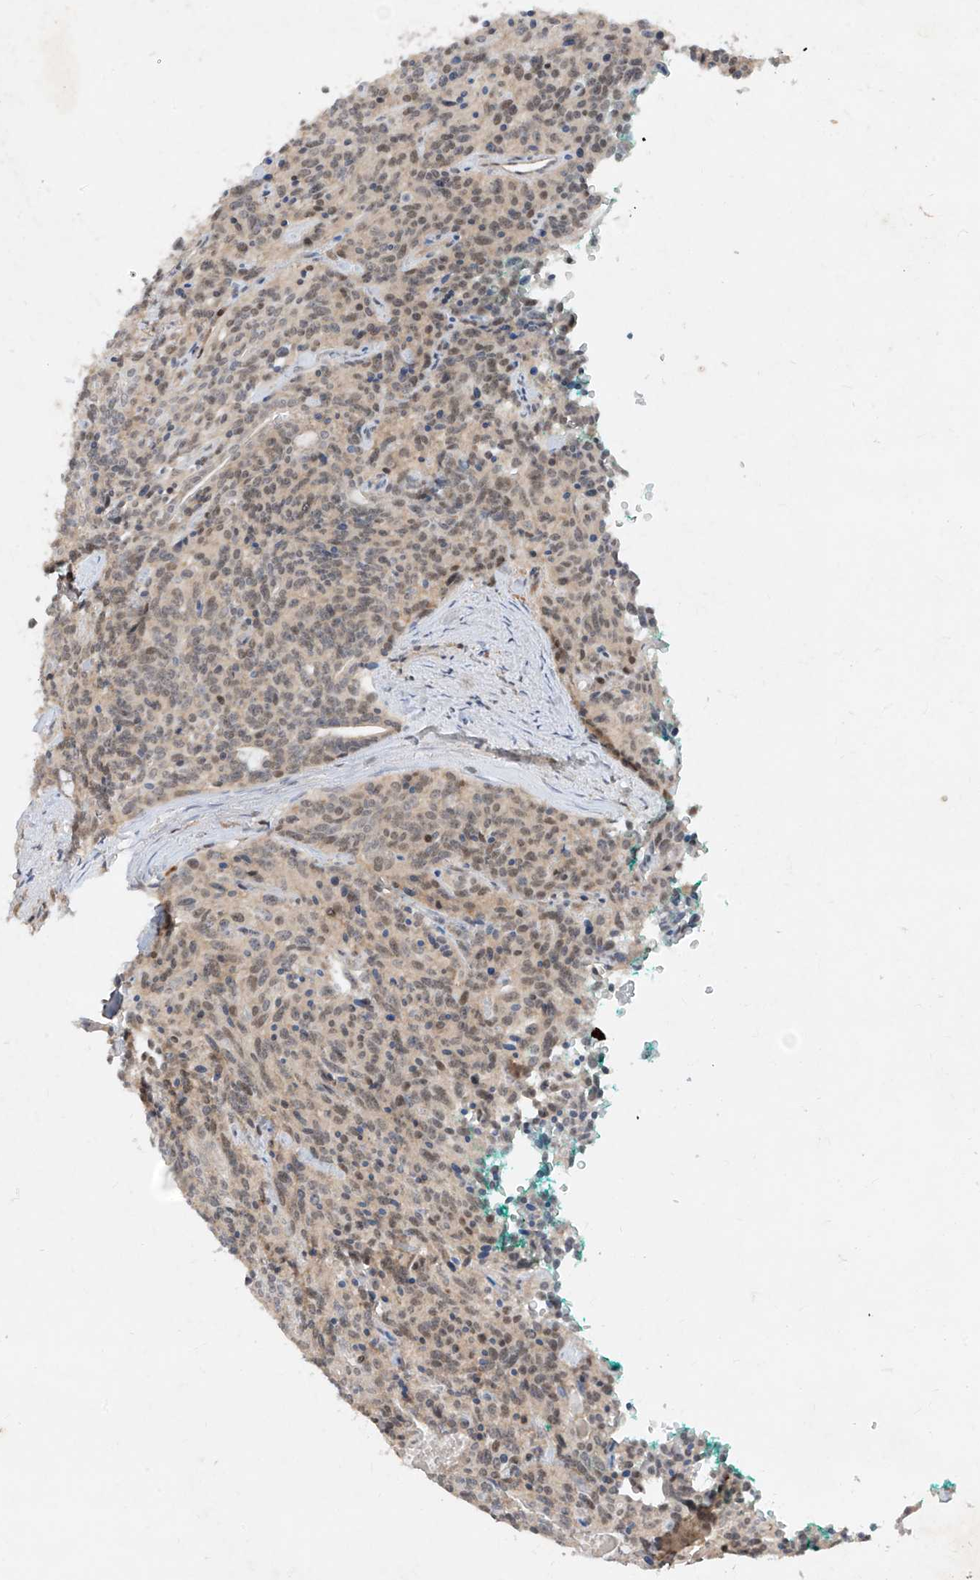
{"staining": {"intensity": "weak", "quantity": "25%-75%", "location": "cytoplasmic/membranous,nuclear"}, "tissue": "carcinoid", "cell_type": "Tumor cells", "image_type": "cancer", "snomed": [{"axis": "morphology", "description": "Carcinoid, malignant, NOS"}, {"axis": "topography", "description": "Lung"}], "caption": "Tumor cells exhibit low levels of weak cytoplasmic/membranous and nuclear expression in about 25%-75% of cells in human carcinoid. (brown staining indicates protein expression, while blue staining denotes nuclei).", "gene": "ZNF358", "patient": {"sex": "female", "age": 46}}